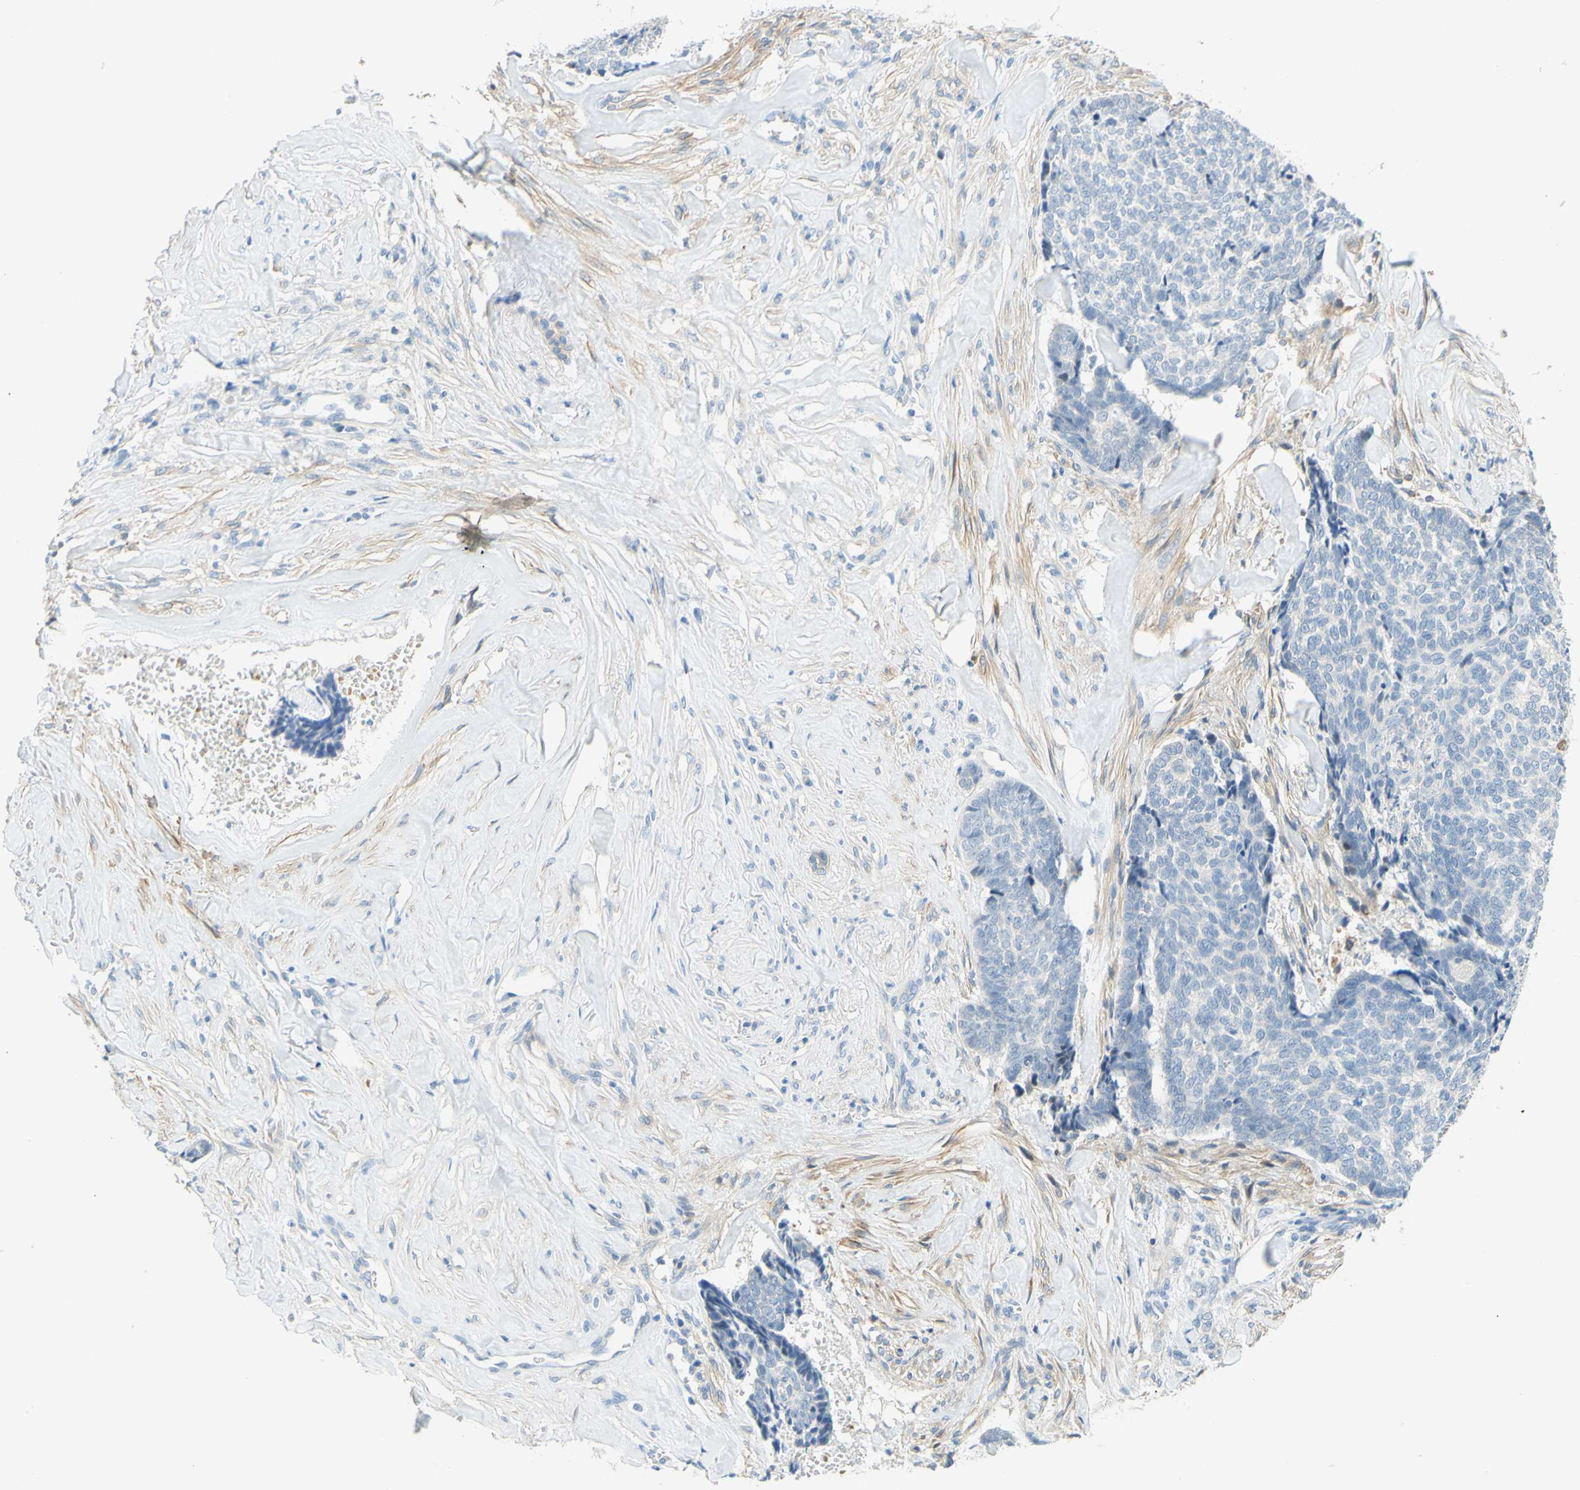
{"staining": {"intensity": "negative", "quantity": "none", "location": "none"}, "tissue": "skin cancer", "cell_type": "Tumor cells", "image_type": "cancer", "snomed": [{"axis": "morphology", "description": "Basal cell carcinoma"}, {"axis": "topography", "description": "Skin"}], "caption": "DAB immunohistochemical staining of basal cell carcinoma (skin) exhibits no significant positivity in tumor cells.", "gene": "ENTREP2", "patient": {"sex": "male", "age": 84}}